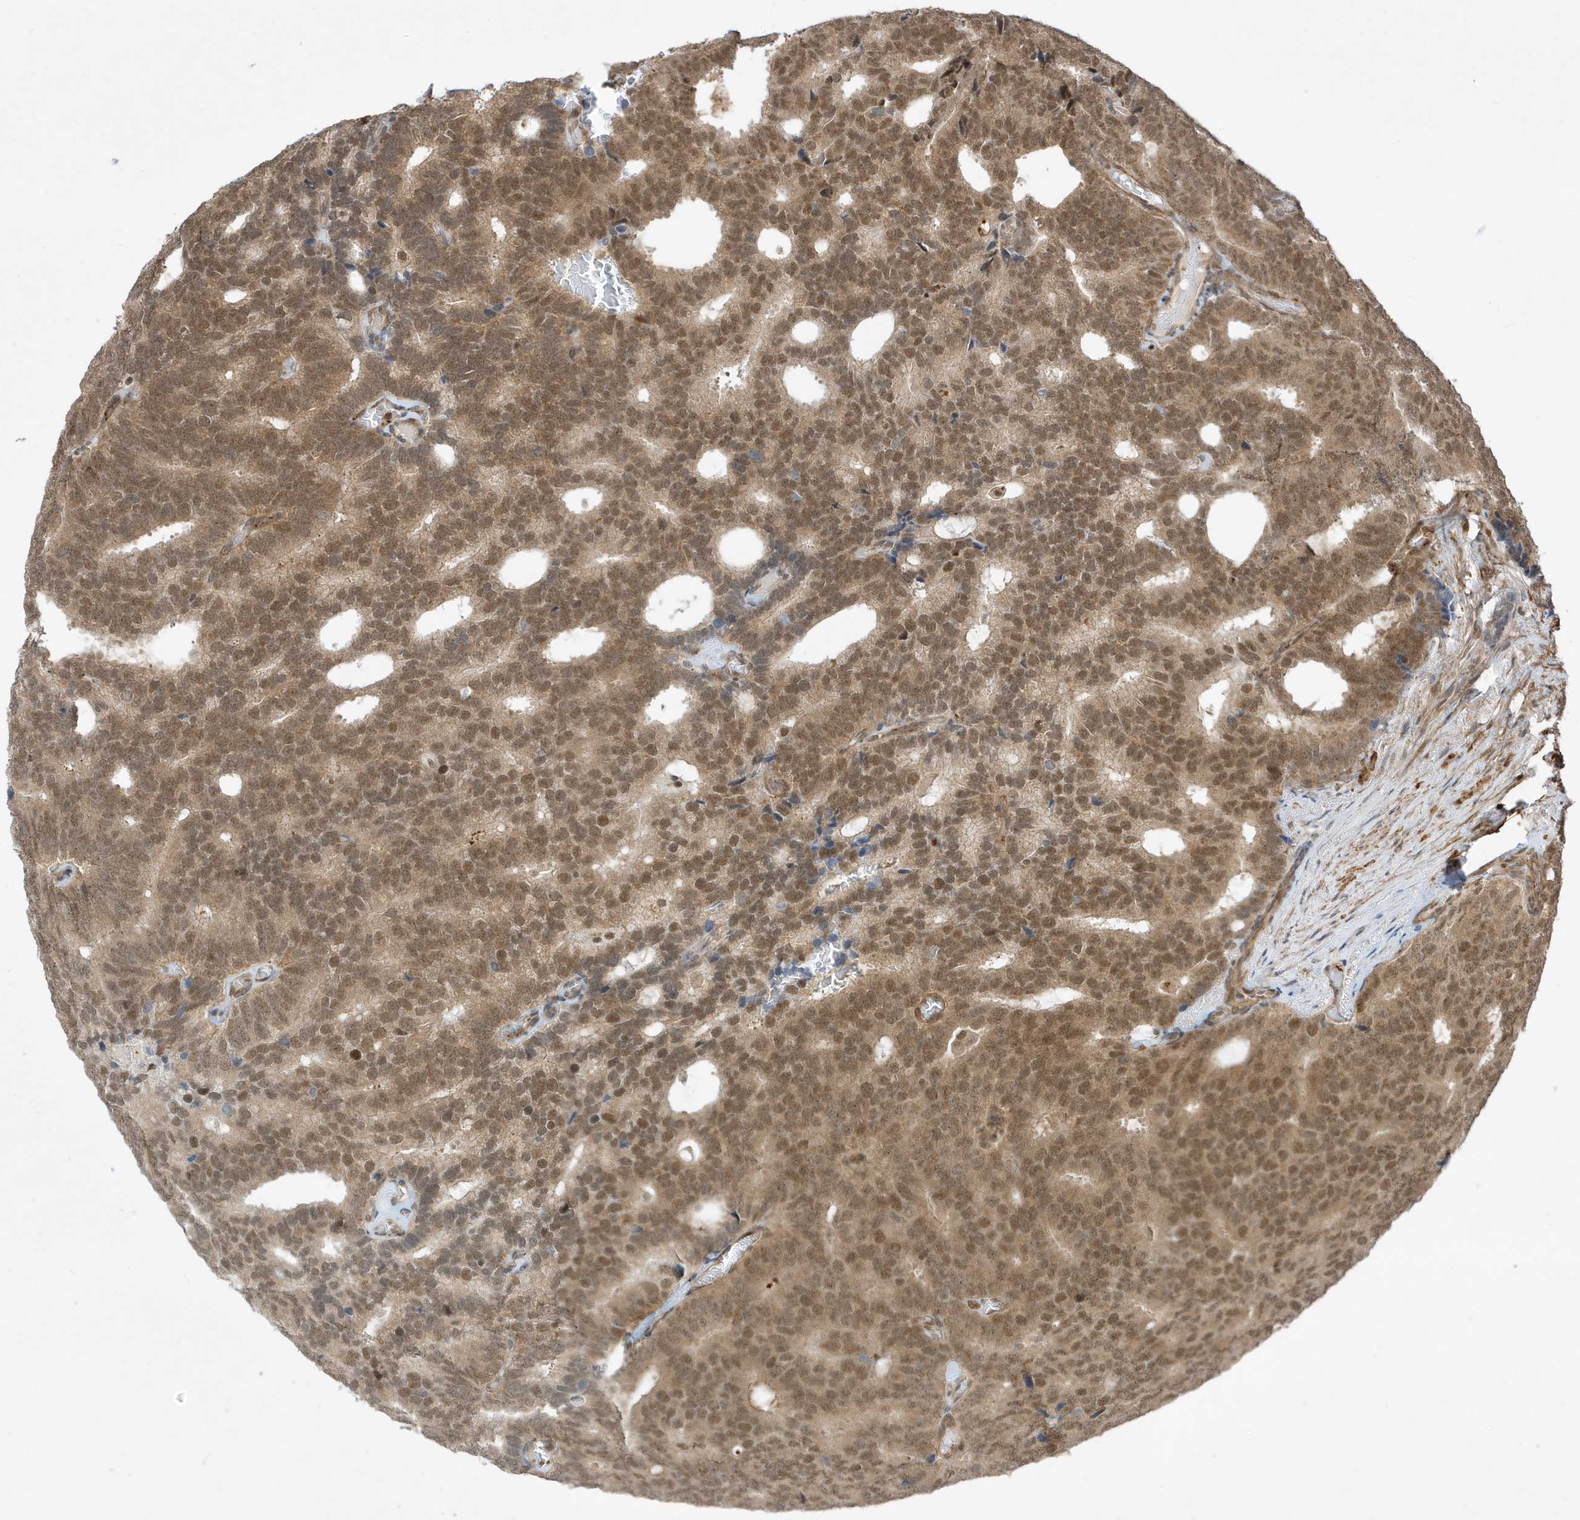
{"staining": {"intensity": "moderate", "quantity": ">75%", "location": "cytoplasmic/membranous,nuclear"}, "tissue": "prostate cancer", "cell_type": "Tumor cells", "image_type": "cancer", "snomed": [{"axis": "morphology", "description": "Adenocarcinoma, Low grade"}, {"axis": "topography", "description": "Prostate"}], "caption": "About >75% of tumor cells in prostate cancer (adenocarcinoma (low-grade)) show moderate cytoplasmic/membranous and nuclear protein expression as visualized by brown immunohistochemical staining.", "gene": "MAST3", "patient": {"sex": "male", "age": 71}}